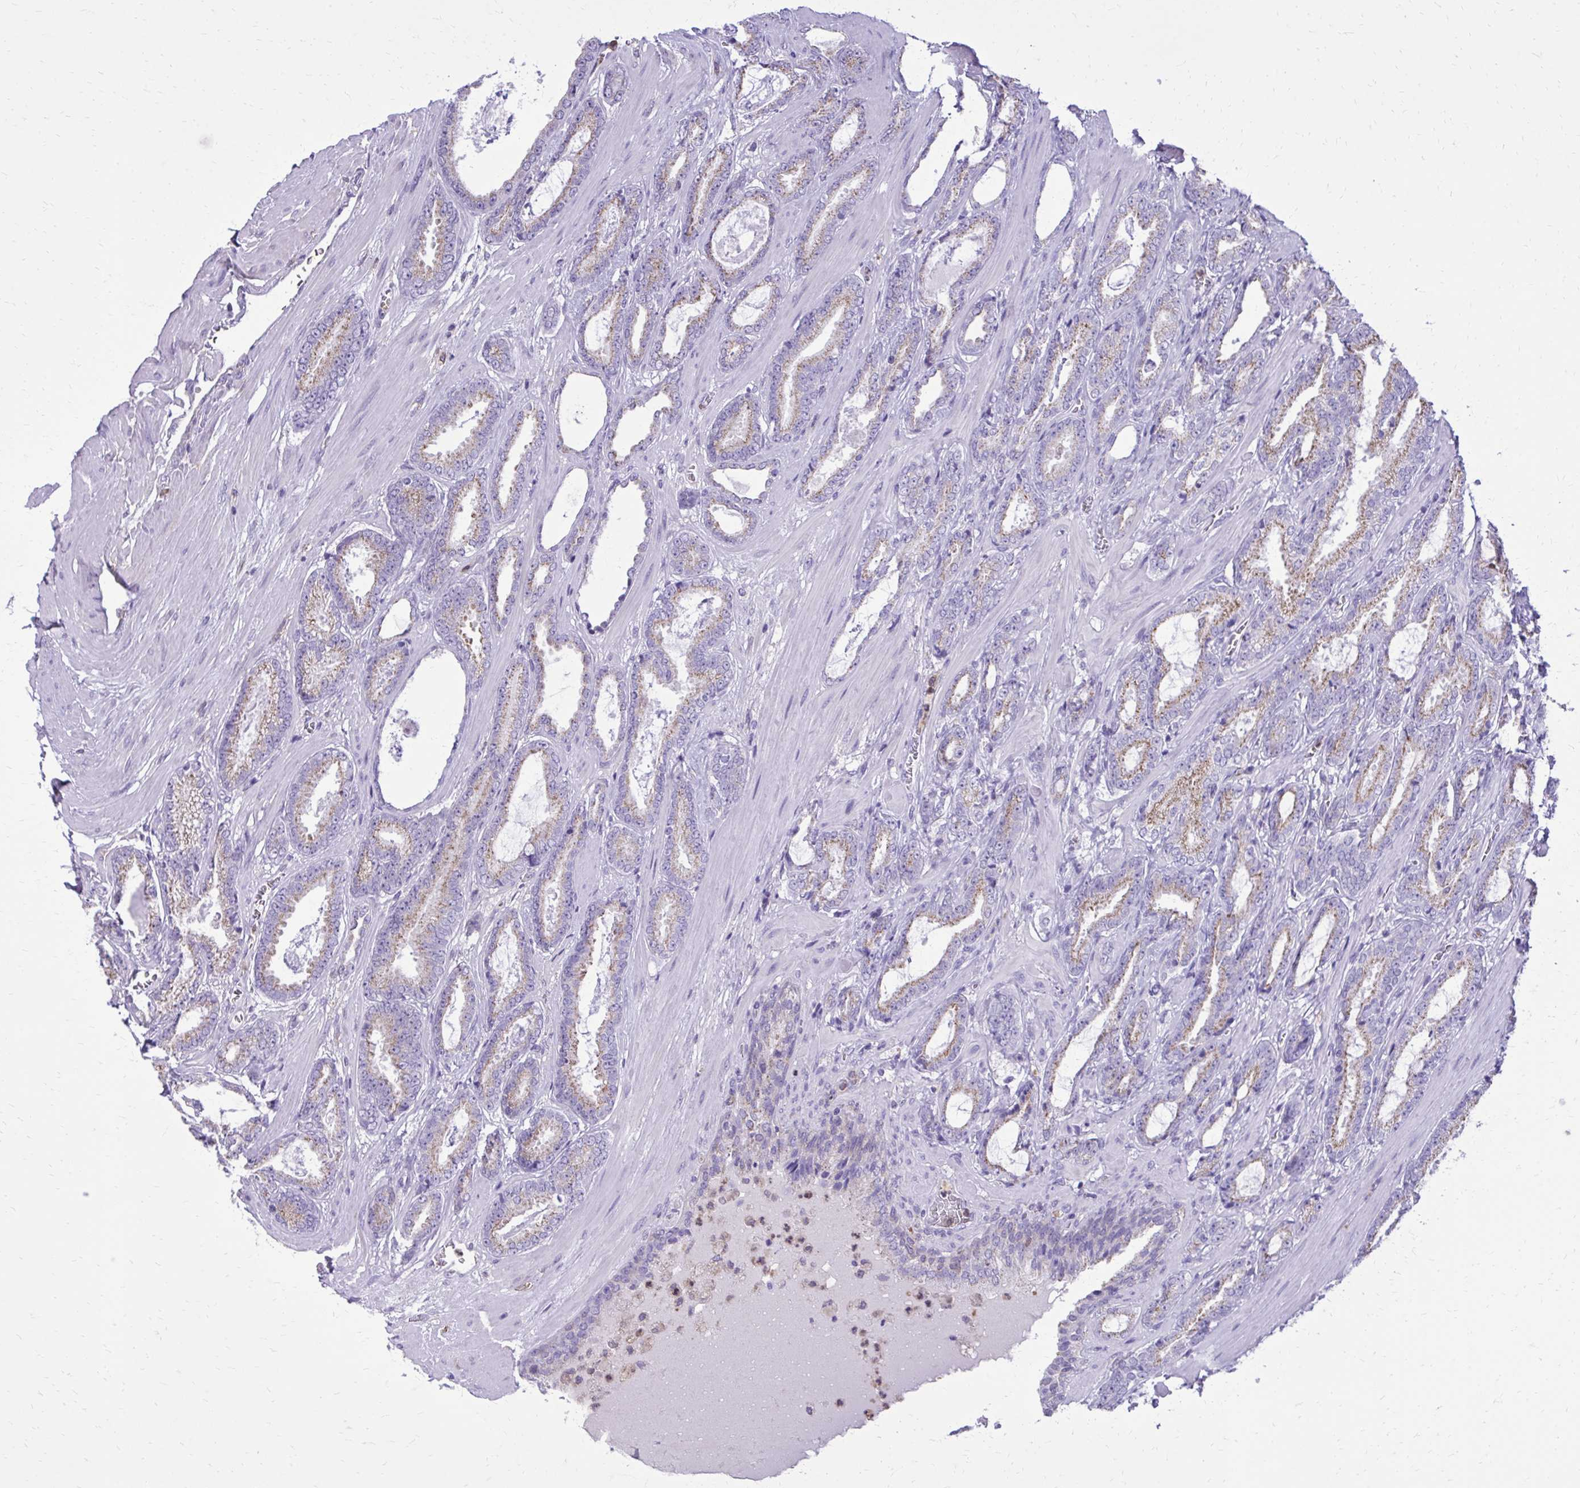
{"staining": {"intensity": "moderate", "quantity": "25%-75%", "location": "cytoplasmic/membranous"}, "tissue": "prostate cancer", "cell_type": "Tumor cells", "image_type": "cancer", "snomed": [{"axis": "morphology", "description": "Adenocarcinoma, High grade"}, {"axis": "topography", "description": "Prostate"}], "caption": "Protein staining by immunohistochemistry (IHC) exhibits moderate cytoplasmic/membranous expression in approximately 25%-75% of tumor cells in prostate cancer (adenocarcinoma (high-grade)).", "gene": "CAT", "patient": {"sex": "male", "age": 64}}